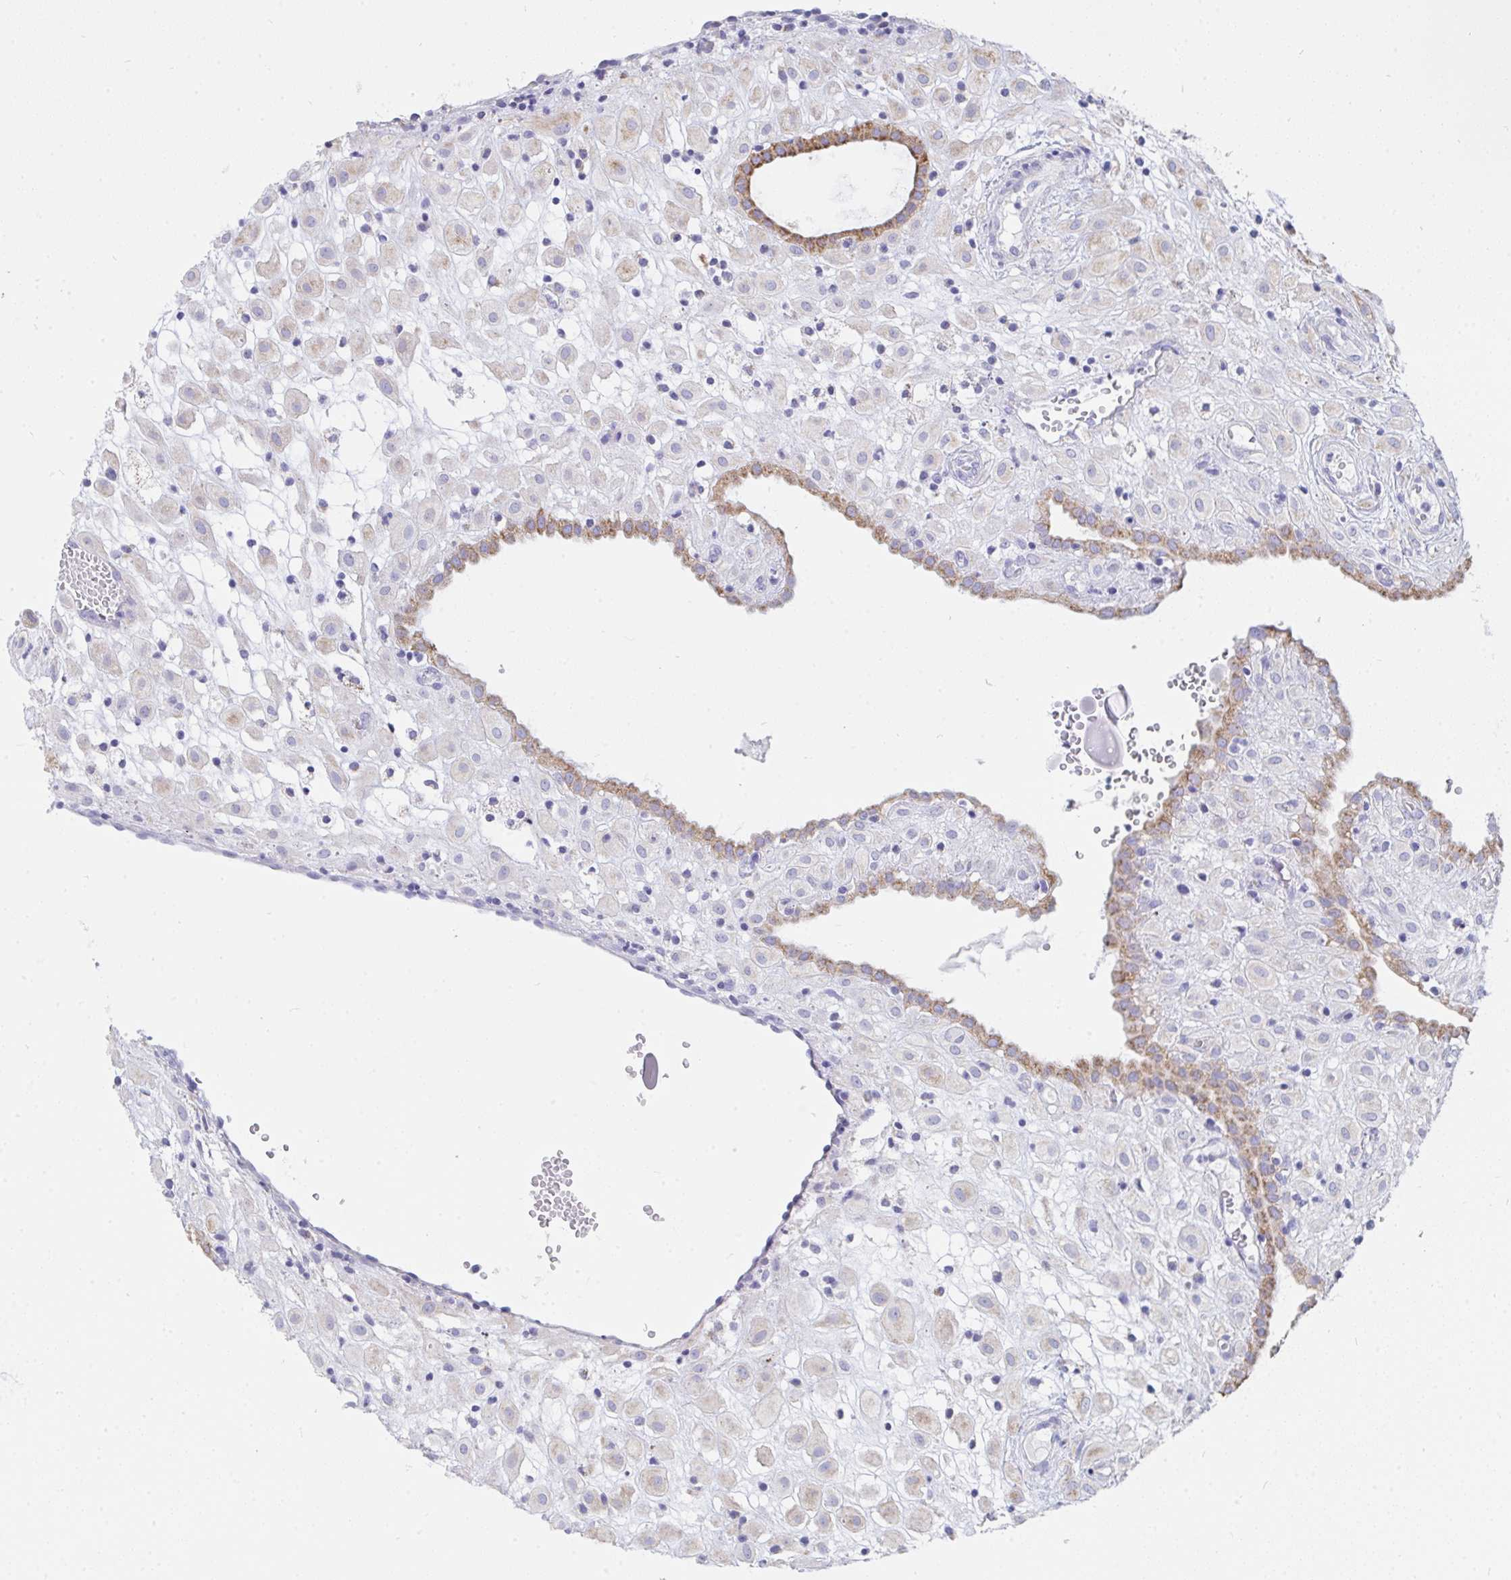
{"staining": {"intensity": "weak", "quantity": "25%-75%", "location": "cytoplasmic/membranous"}, "tissue": "placenta", "cell_type": "Decidual cells", "image_type": "normal", "snomed": [{"axis": "morphology", "description": "Normal tissue, NOS"}, {"axis": "topography", "description": "Placenta"}], "caption": "The micrograph displays staining of unremarkable placenta, revealing weak cytoplasmic/membranous protein expression (brown color) within decidual cells. The staining was performed using DAB (3,3'-diaminobenzidine) to visualize the protein expression in brown, while the nuclei were stained in blue with hematoxylin (Magnification: 20x).", "gene": "AIFM1", "patient": {"sex": "female", "age": 24}}